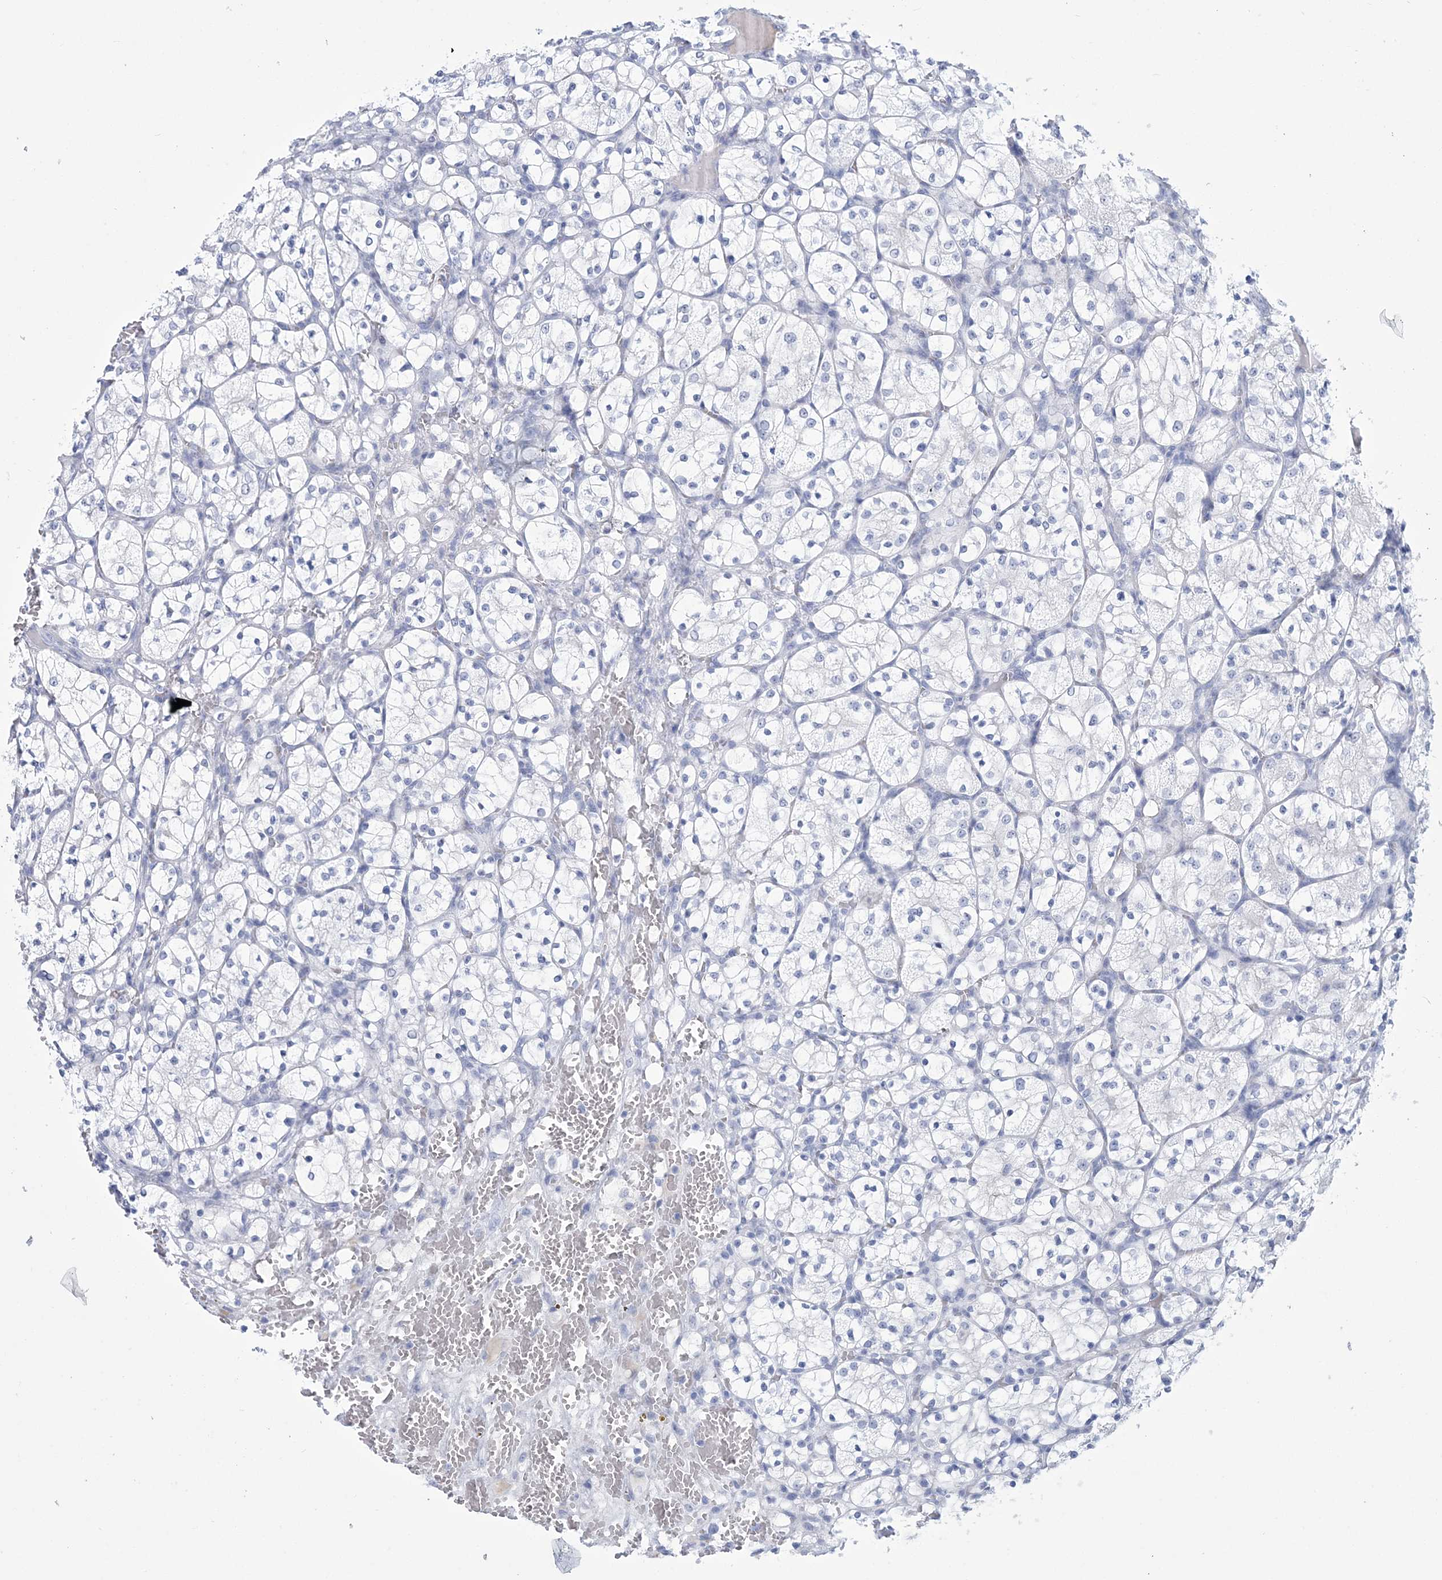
{"staining": {"intensity": "negative", "quantity": "none", "location": "none"}, "tissue": "renal cancer", "cell_type": "Tumor cells", "image_type": "cancer", "snomed": [{"axis": "morphology", "description": "Adenocarcinoma, NOS"}, {"axis": "topography", "description": "Kidney"}], "caption": "Micrograph shows no protein expression in tumor cells of renal adenocarcinoma tissue. The staining was performed using DAB (3,3'-diaminobenzidine) to visualize the protein expression in brown, while the nuclei were stained in blue with hematoxylin (Magnification: 20x).", "gene": "DPCD", "patient": {"sex": "female", "age": 69}}